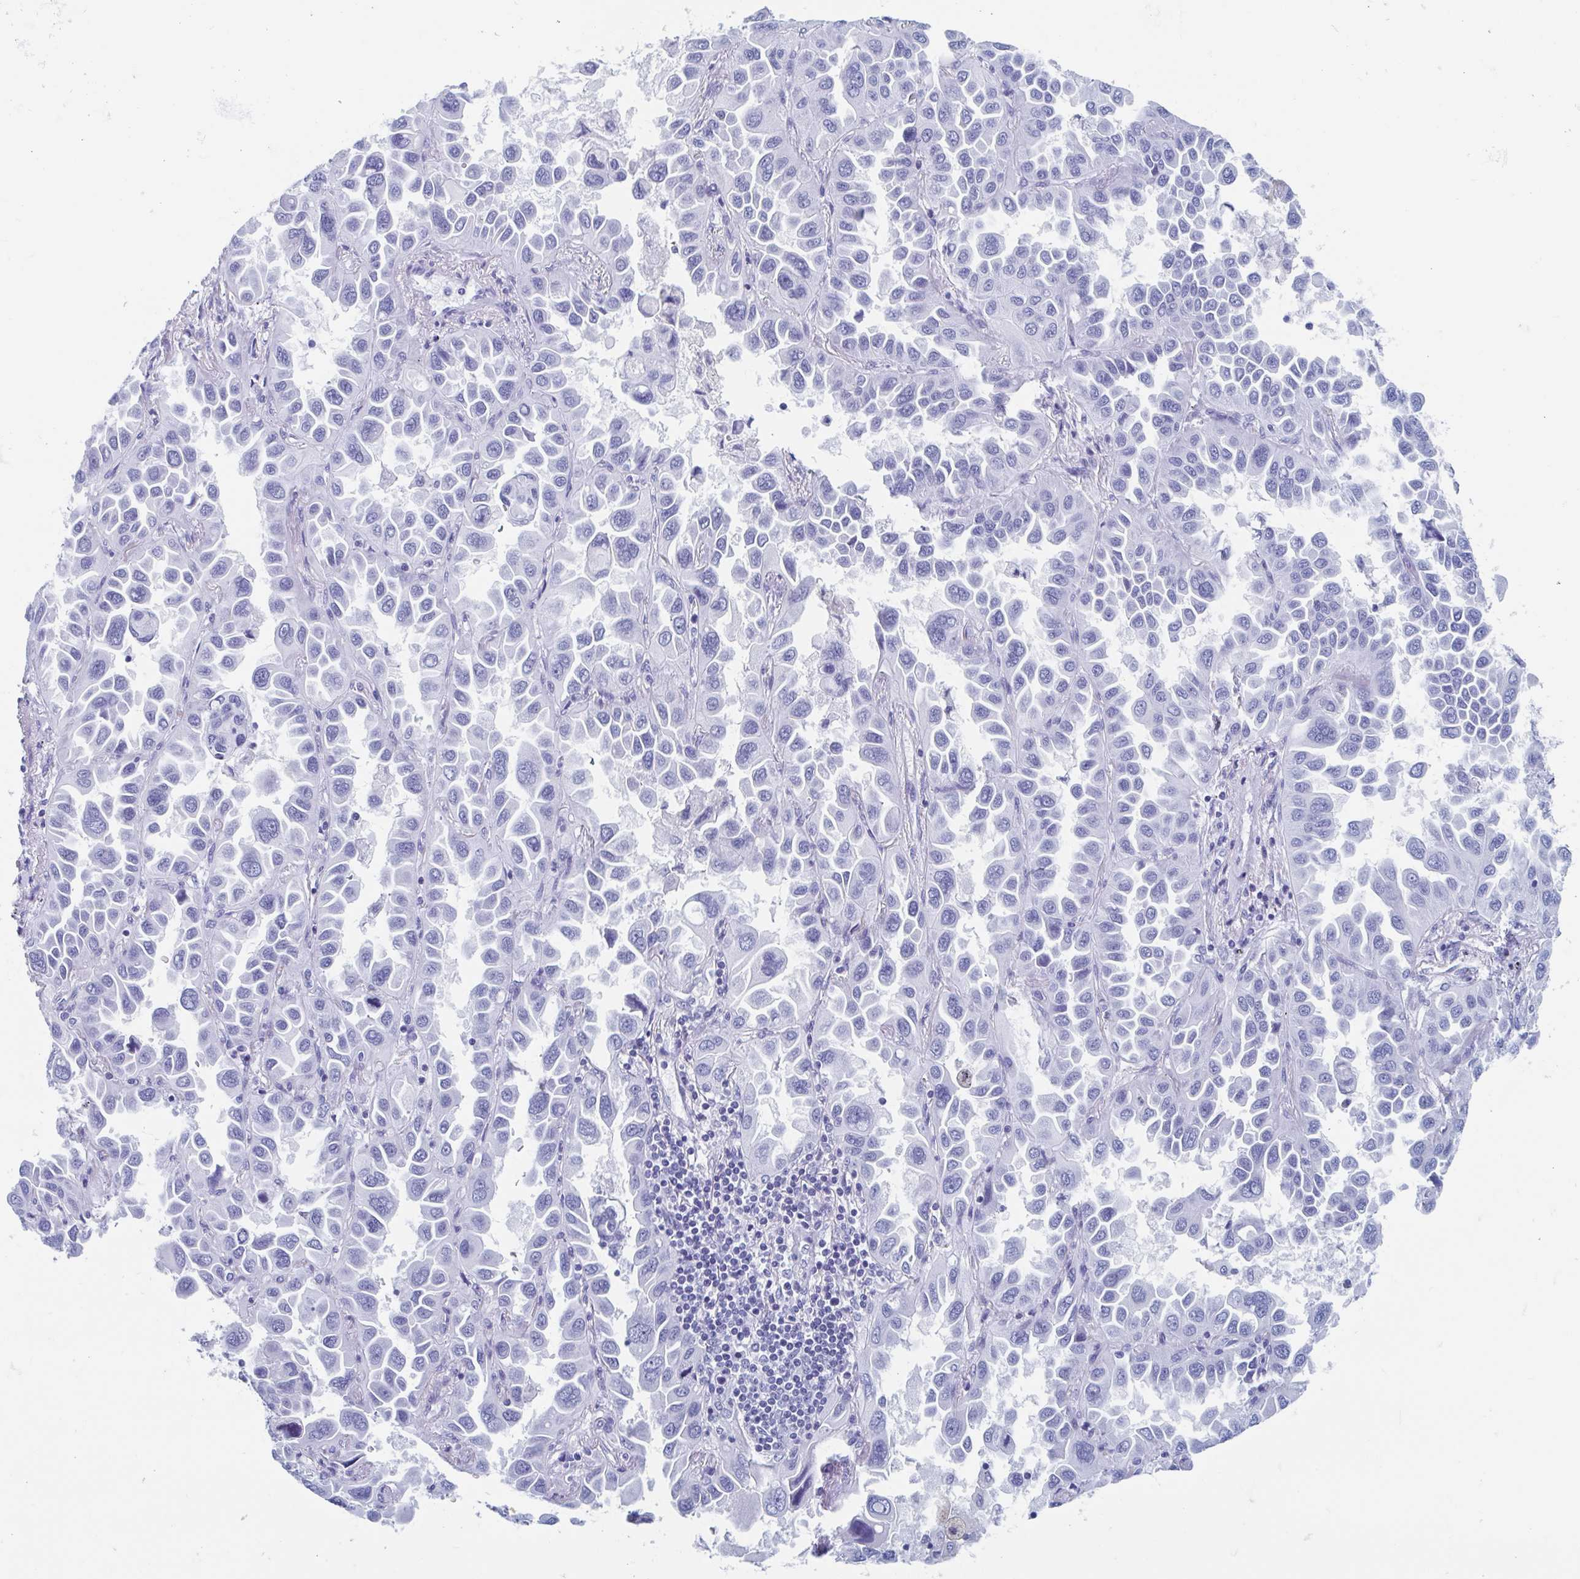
{"staining": {"intensity": "negative", "quantity": "none", "location": "none"}, "tissue": "lung cancer", "cell_type": "Tumor cells", "image_type": "cancer", "snomed": [{"axis": "morphology", "description": "Adenocarcinoma, NOS"}, {"axis": "topography", "description": "Lung"}], "caption": "A micrograph of human adenocarcinoma (lung) is negative for staining in tumor cells.", "gene": "HDGFL1", "patient": {"sex": "male", "age": 64}}